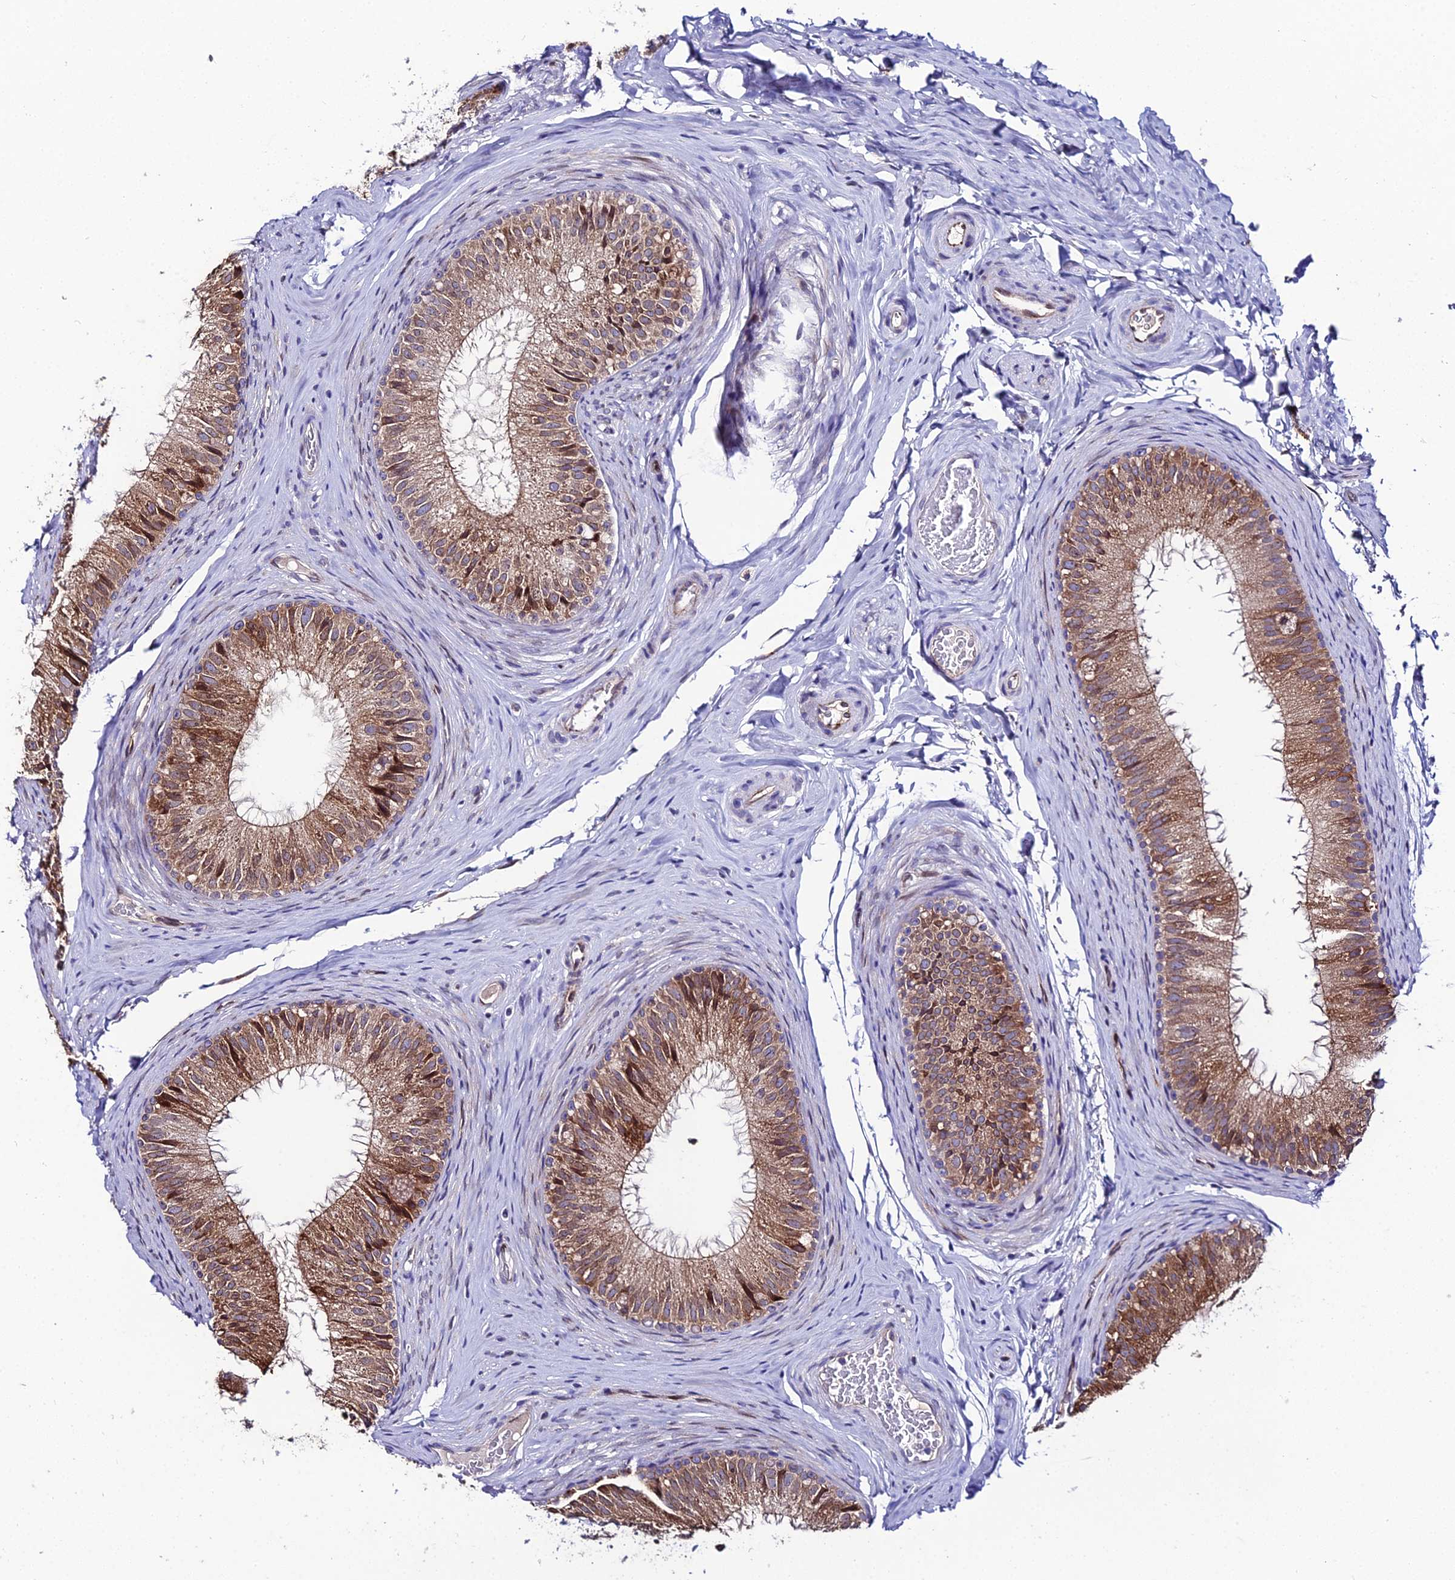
{"staining": {"intensity": "moderate", "quantity": "25%-75%", "location": "cytoplasmic/membranous,nuclear"}, "tissue": "epididymis", "cell_type": "Glandular cells", "image_type": "normal", "snomed": [{"axis": "morphology", "description": "Normal tissue, NOS"}, {"axis": "topography", "description": "Epididymis"}], "caption": "Epididymis stained with a brown dye shows moderate cytoplasmic/membranous,nuclear positive positivity in about 25%-75% of glandular cells.", "gene": "DDX19A", "patient": {"sex": "male", "age": 34}}